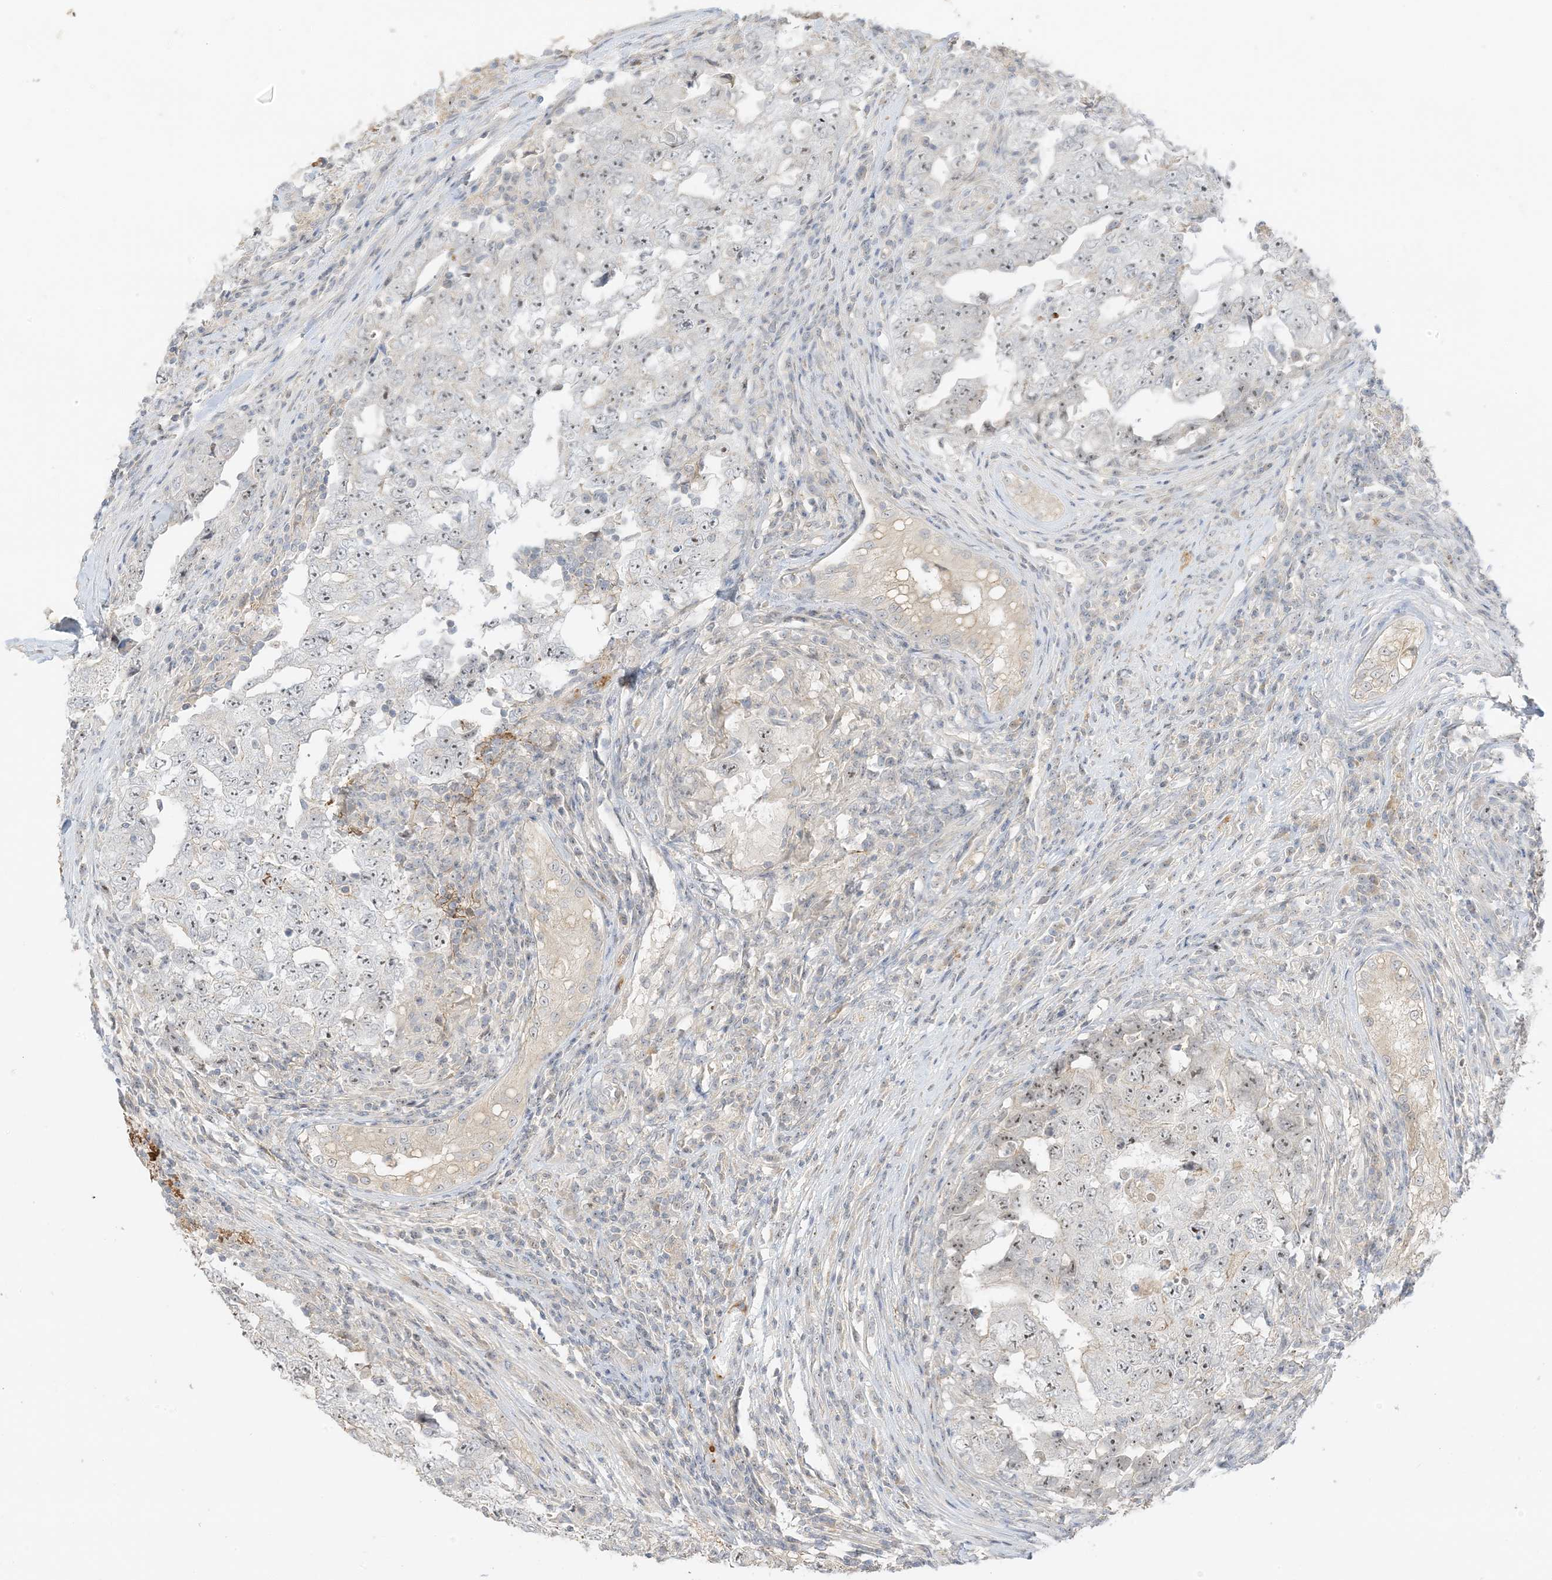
{"staining": {"intensity": "moderate", "quantity": ">75%", "location": "nuclear"}, "tissue": "testis cancer", "cell_type": "Tumor cells", "image_type": "cancer", "snomed": [{"axis": "morphology", "description": "Carcinoma, Embryonal, NOS"}, {"axis": "topography", "description": "Testis"}], "caption": "This micrograph reveals immunohistochemistry staining of human embryonal carcinoma (testis), with medium moderate nuclear expression in approximately >75% of tumor cells.", "gene": "ETAA1", "patient": {"sex": "male", "age": 26}}